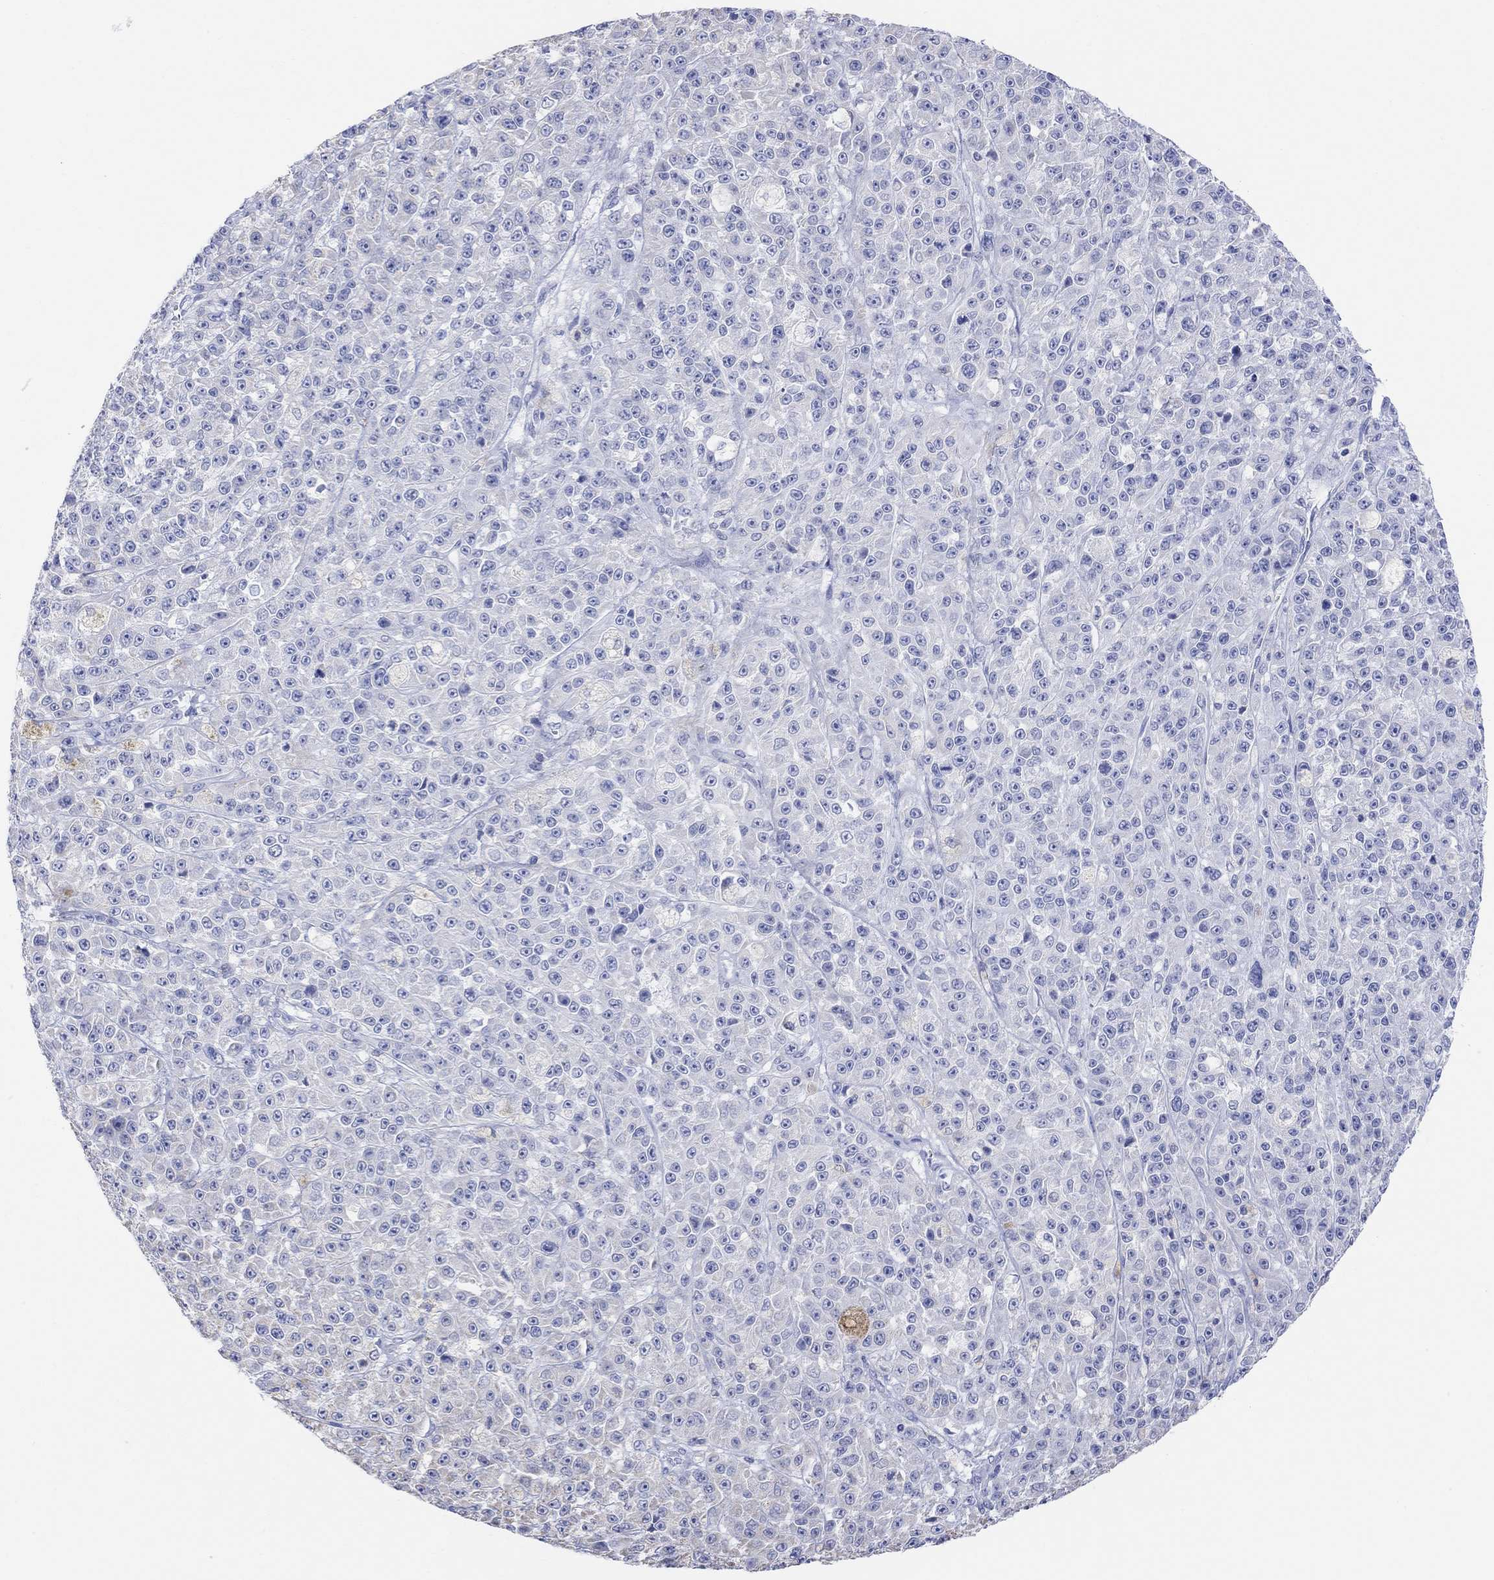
{"staining": {"intensity": "negative", "quantity": "none", "location": "none"}, "tissue": "melanoma", "cell_type": "Tumor cells", "image_type": "cancer", "snomed": [{"axis": "morphology", "description": "Malignant melanoma, NOS"}, {"axis": "topography", "description": "Skin"}], "caption": "An immunohistochemistry micrograph of malignant melanoma is shown. There is no staining in tumor cells of malignant melanoma.", "gene": "SYT12", "patient": {"sex": "female", "age": 58}}